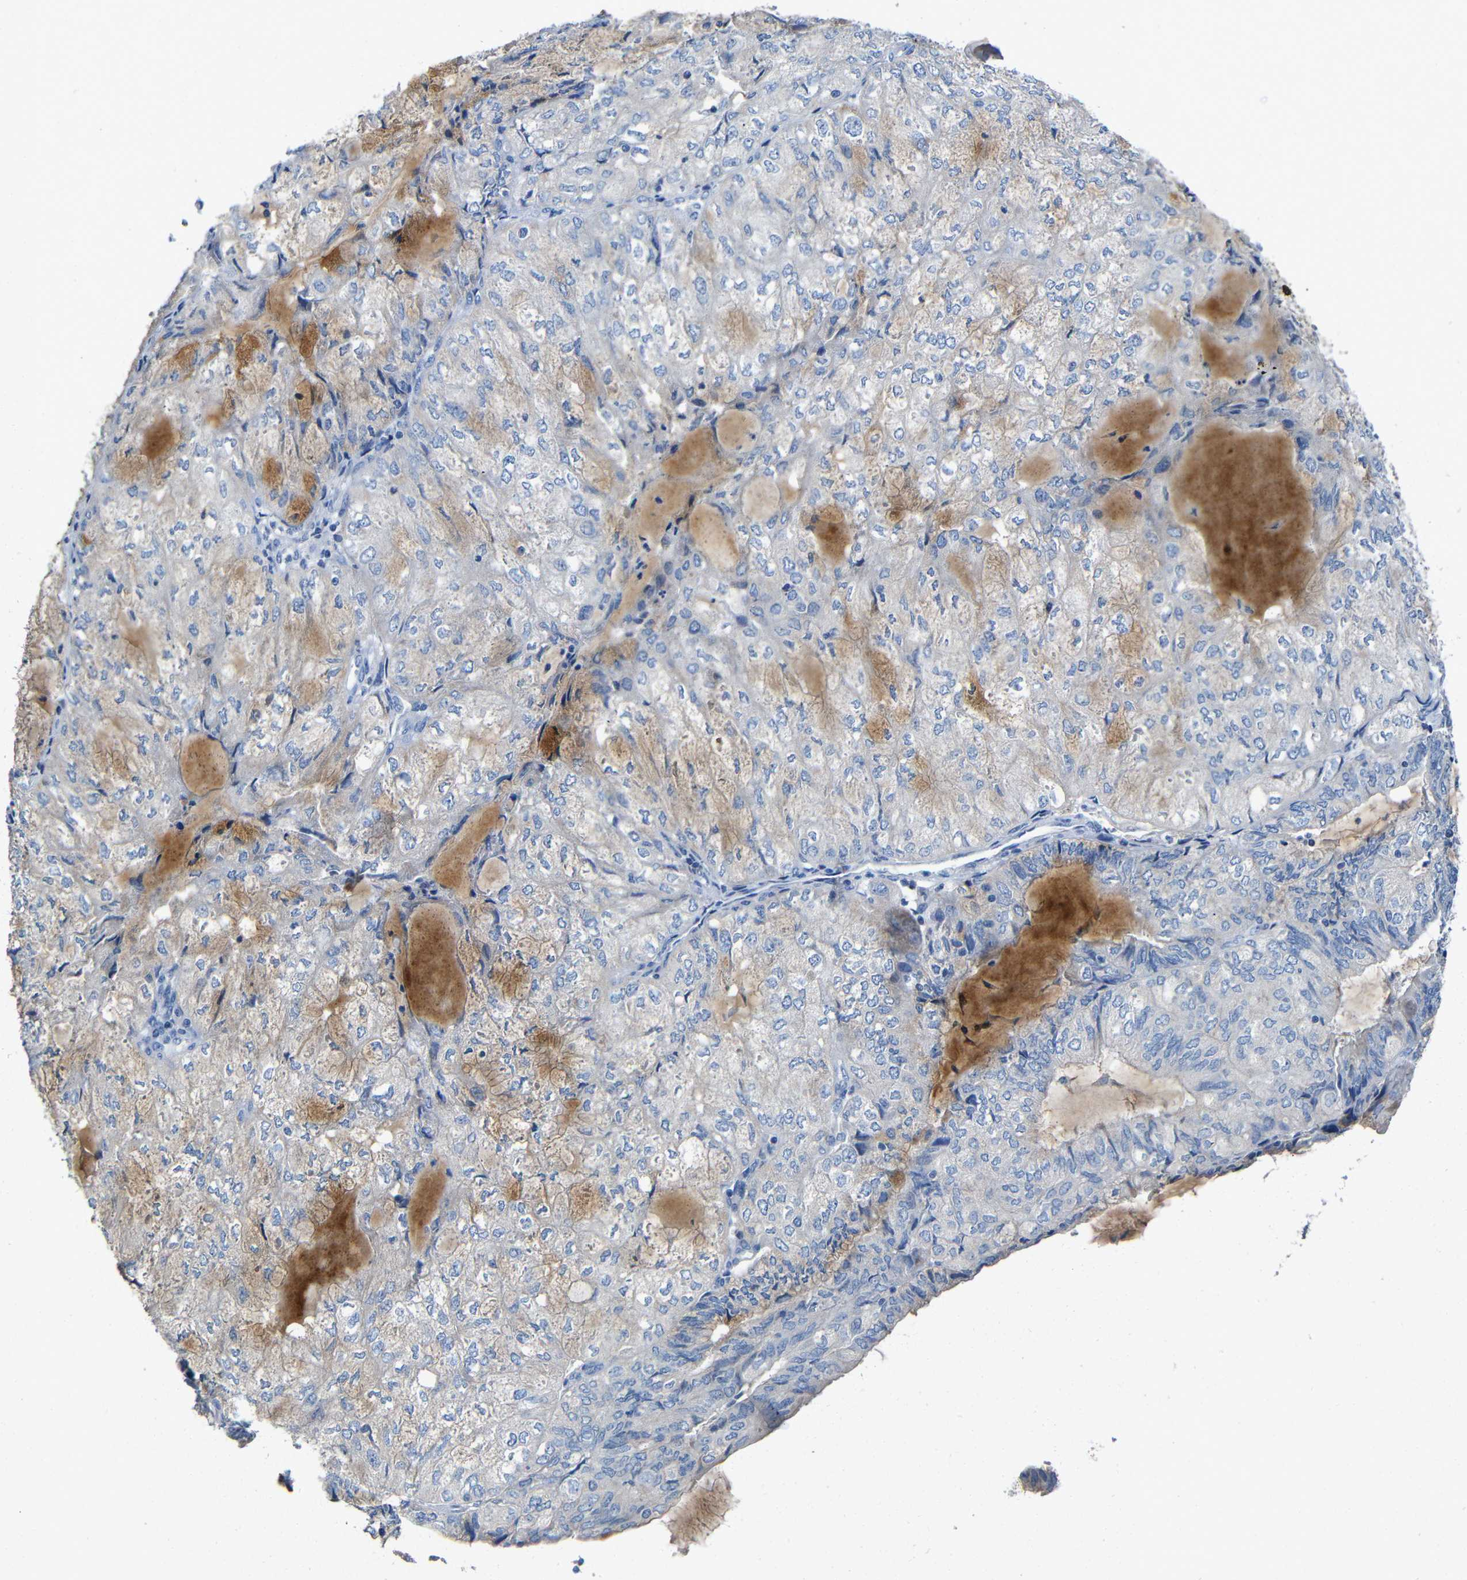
{"staining": {"intensity": "weak", "quantity": "<25%", "location": "cytoplasmic/membranous"}, "tissue": "endometrial cancer", "cell_type": "Tumor cells", "image_type": "cancer", "snomed": [{"axis": "morphology", "description": "Adenocarcinoma, NOS"}, {"axis": "topography", "description": "Endometrium"}], "caption": "Immunohistochemistry micrograph of neoplastic tissue: human endometrial cancer (adenocarcinoma) stained with DAB shows no significant protein positivity in tumor cells.", "gene": "ACKR2", "patient": {"sex": "female", "age": 81}}